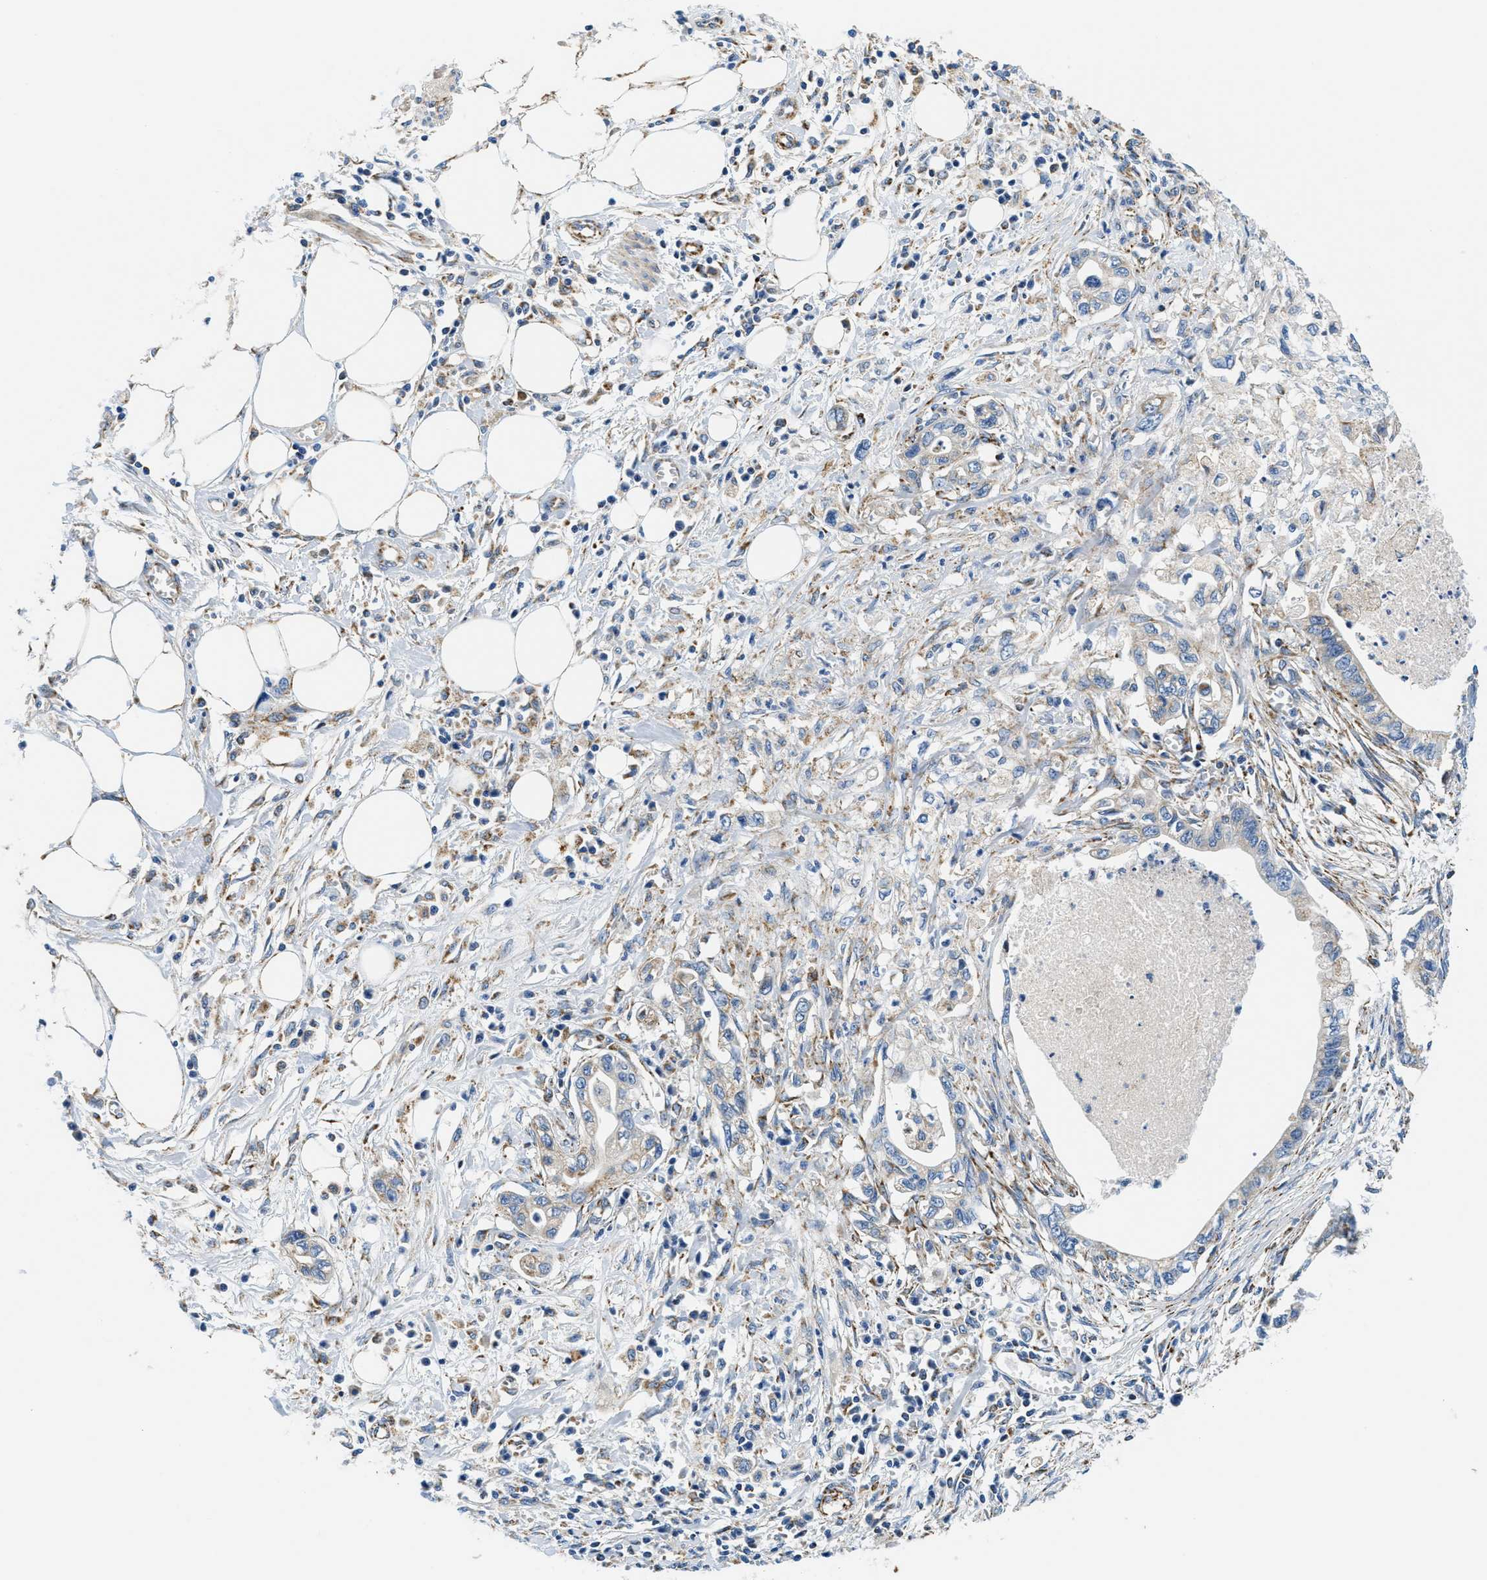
{"staining": {"intensity": "negative", "quantity": "none", "location": "none"}, "tissue": "pancreatic cancer", "cell_type": "Tumor cells", "image_type": "cancer", "snomed": [{"axis": "morphology", "description": "Adenocarcinoma, NOS"}, {"axis": "topography", "description": "Pancreas"}], "caption": "The immunohistochemistry micrograph has no significant expression in tumor cells of pancreatic cancer (adenocarcinoma) tissue.", "gene": "SAMD4B", "patient": {"sex": "male", "age": 56}}